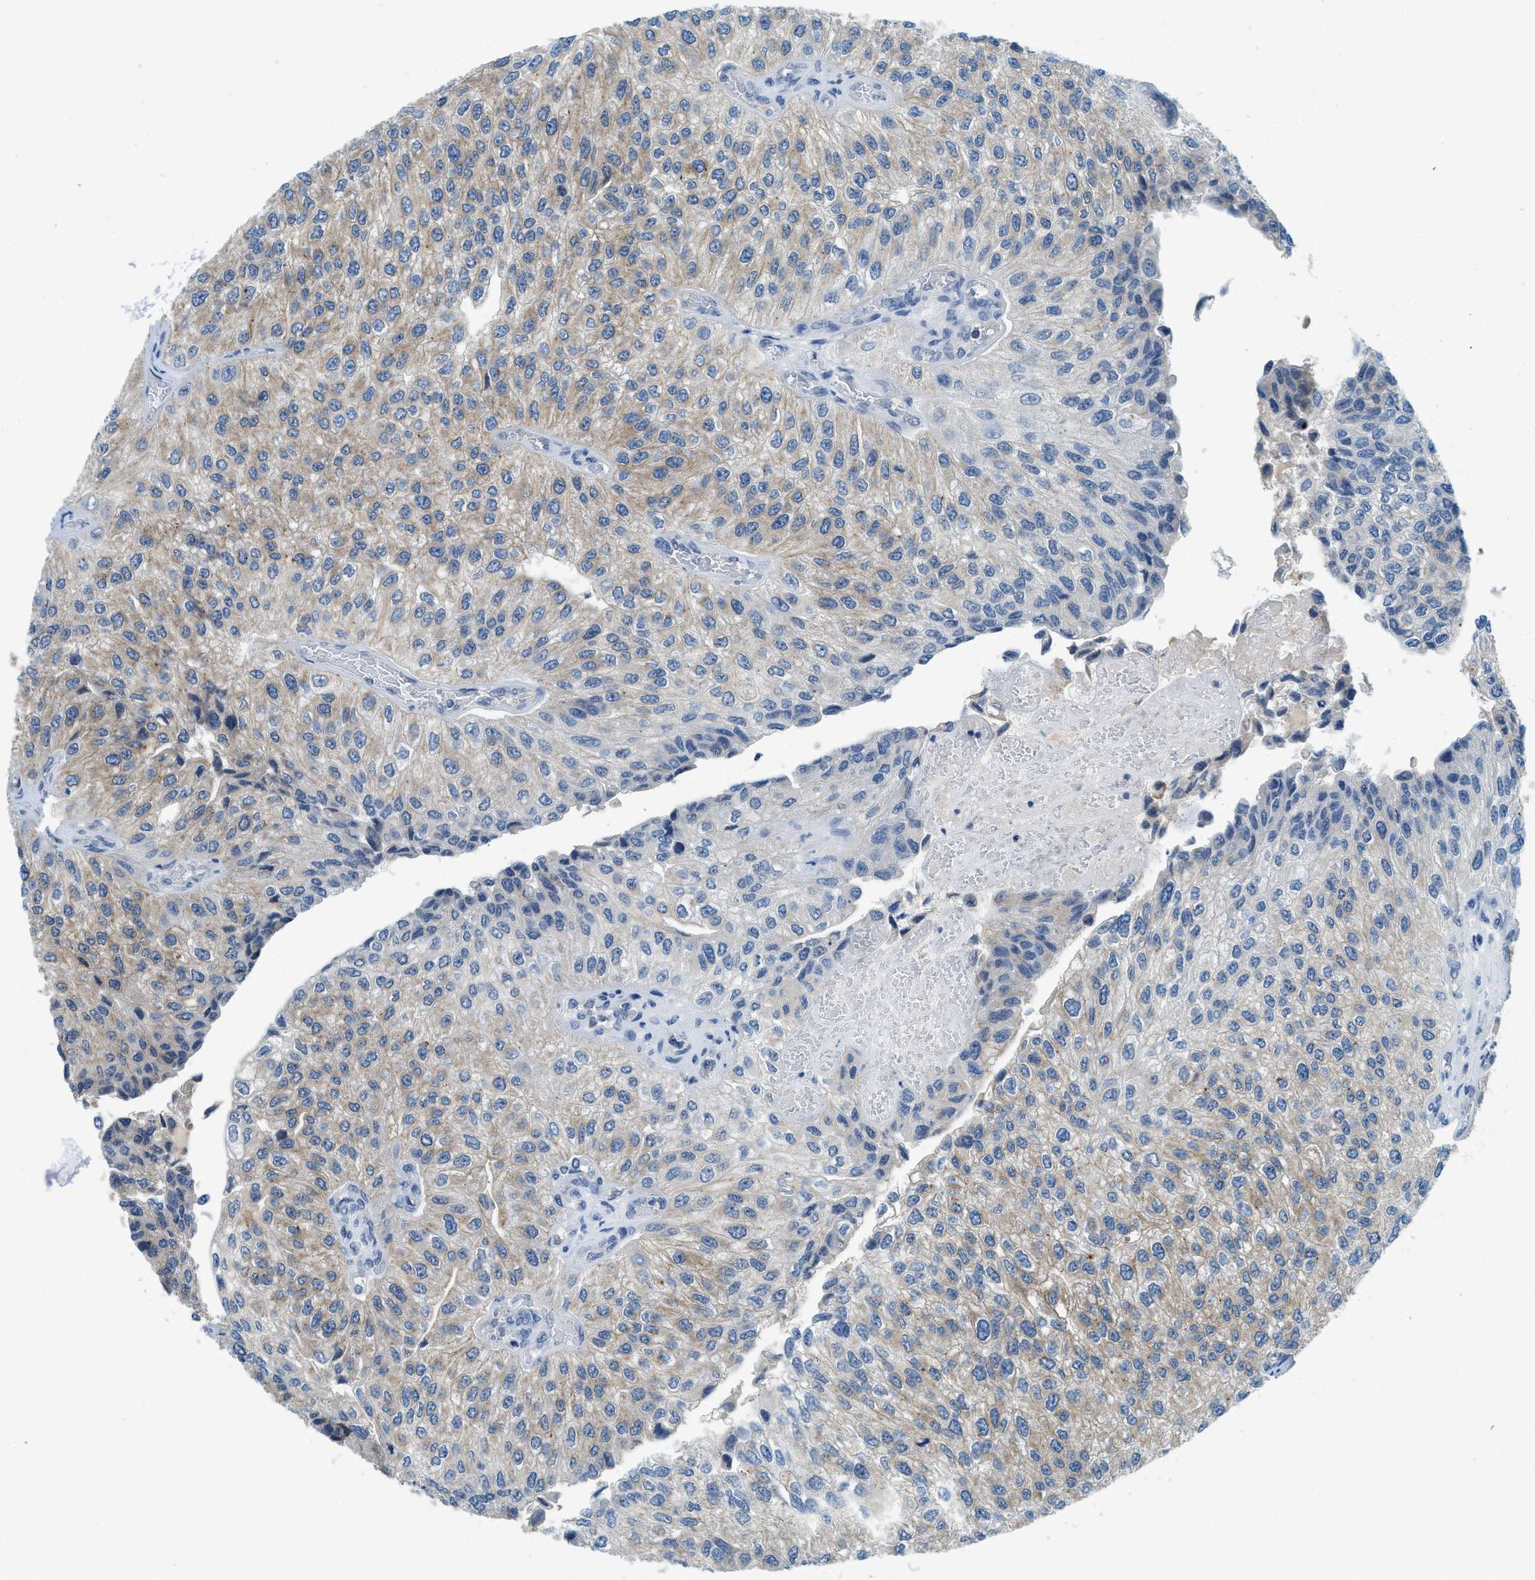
{"staining": {"intensity": "moderate", "quantity": "25%-75%", "location": "cytoplasmic/membranous"}, "tissue": "urothelial cancer", "cell_type": "Tumor cells", "image_type": "cancer", "snomed": [{"axis": "morphology", "description": "Urothelial carcinoma, High grade"}, {"axis": "topography", "description": "Kidney"}, {"axis": "topography", "description": "Urinary bladder"}], "caption": "Approximately 25%-75% of tumor cells in high-grade urothelial carcinoma display moderate cytoplasmic/membranous protein expression as visualized by brown immunohistochemical staining.", "gene": "BCAP31", "patient": {"sex": "male", "age": 77}}